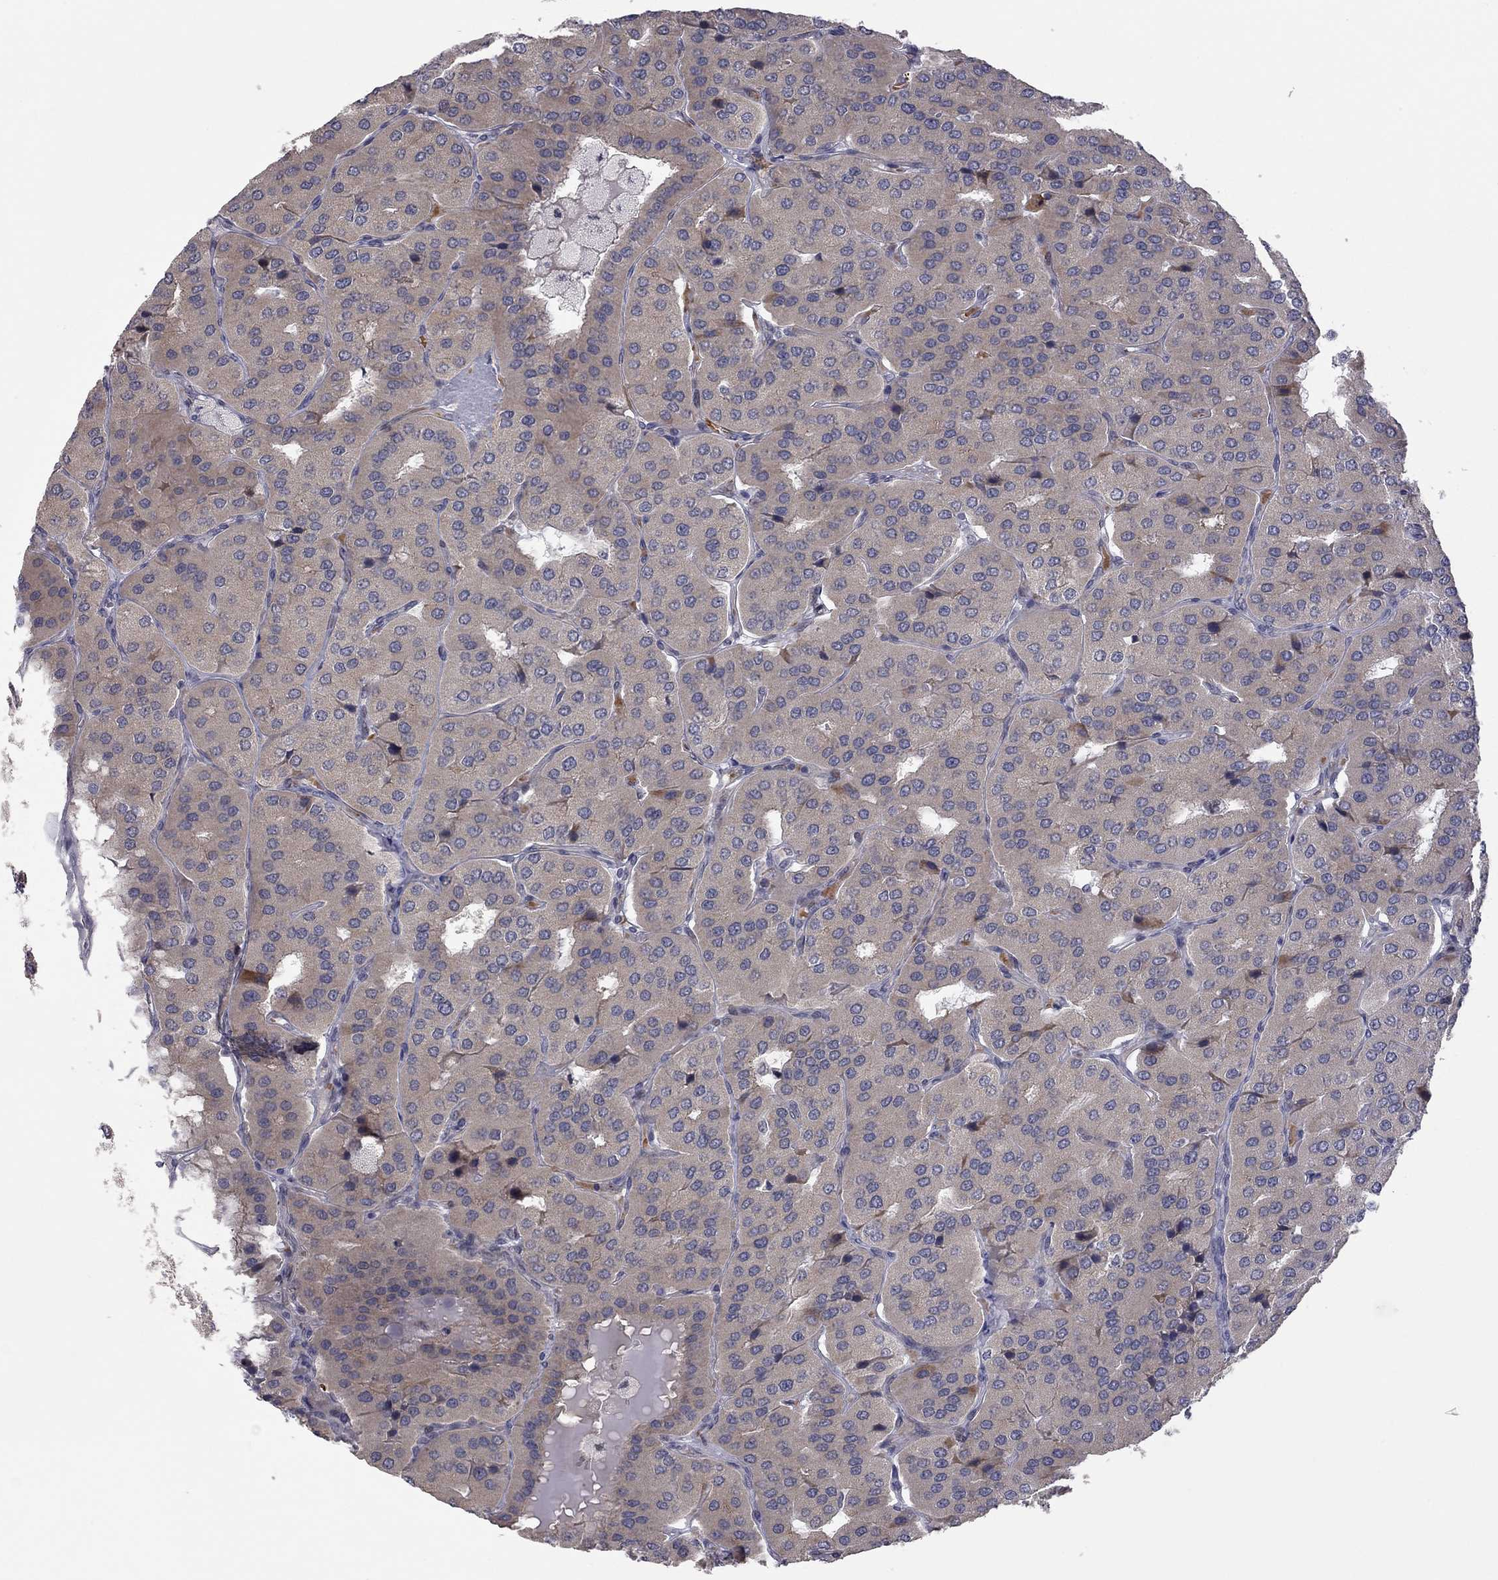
{"staining": {"intensity": "negative", "quantity": "none", "location": "none"}, "tissue": "parathyroid gland", "cell_type": "Glandular cells", "image_type": "normal", "snomed": [{"axis": "morphology", "description": "Normal tissue, NOS"}, {"axis": "morphology", "description": "Adenoma, NOS"}, {"axis": "topography", "description": "Parathyroid gland"}], "caption": "An immunohistochemistry (IHC) micrograph of unremarkable parathyroid gland is shown. There is no staining in glandular cells of parathyroid gland. The staining was performed using DAB to visualize the protein expression in brown, while the nuclei were stained in blue with hematoxylin (Magnification: 20x).", "gene": "MC3R", "patient": {"sex": "female", "age": 86}}